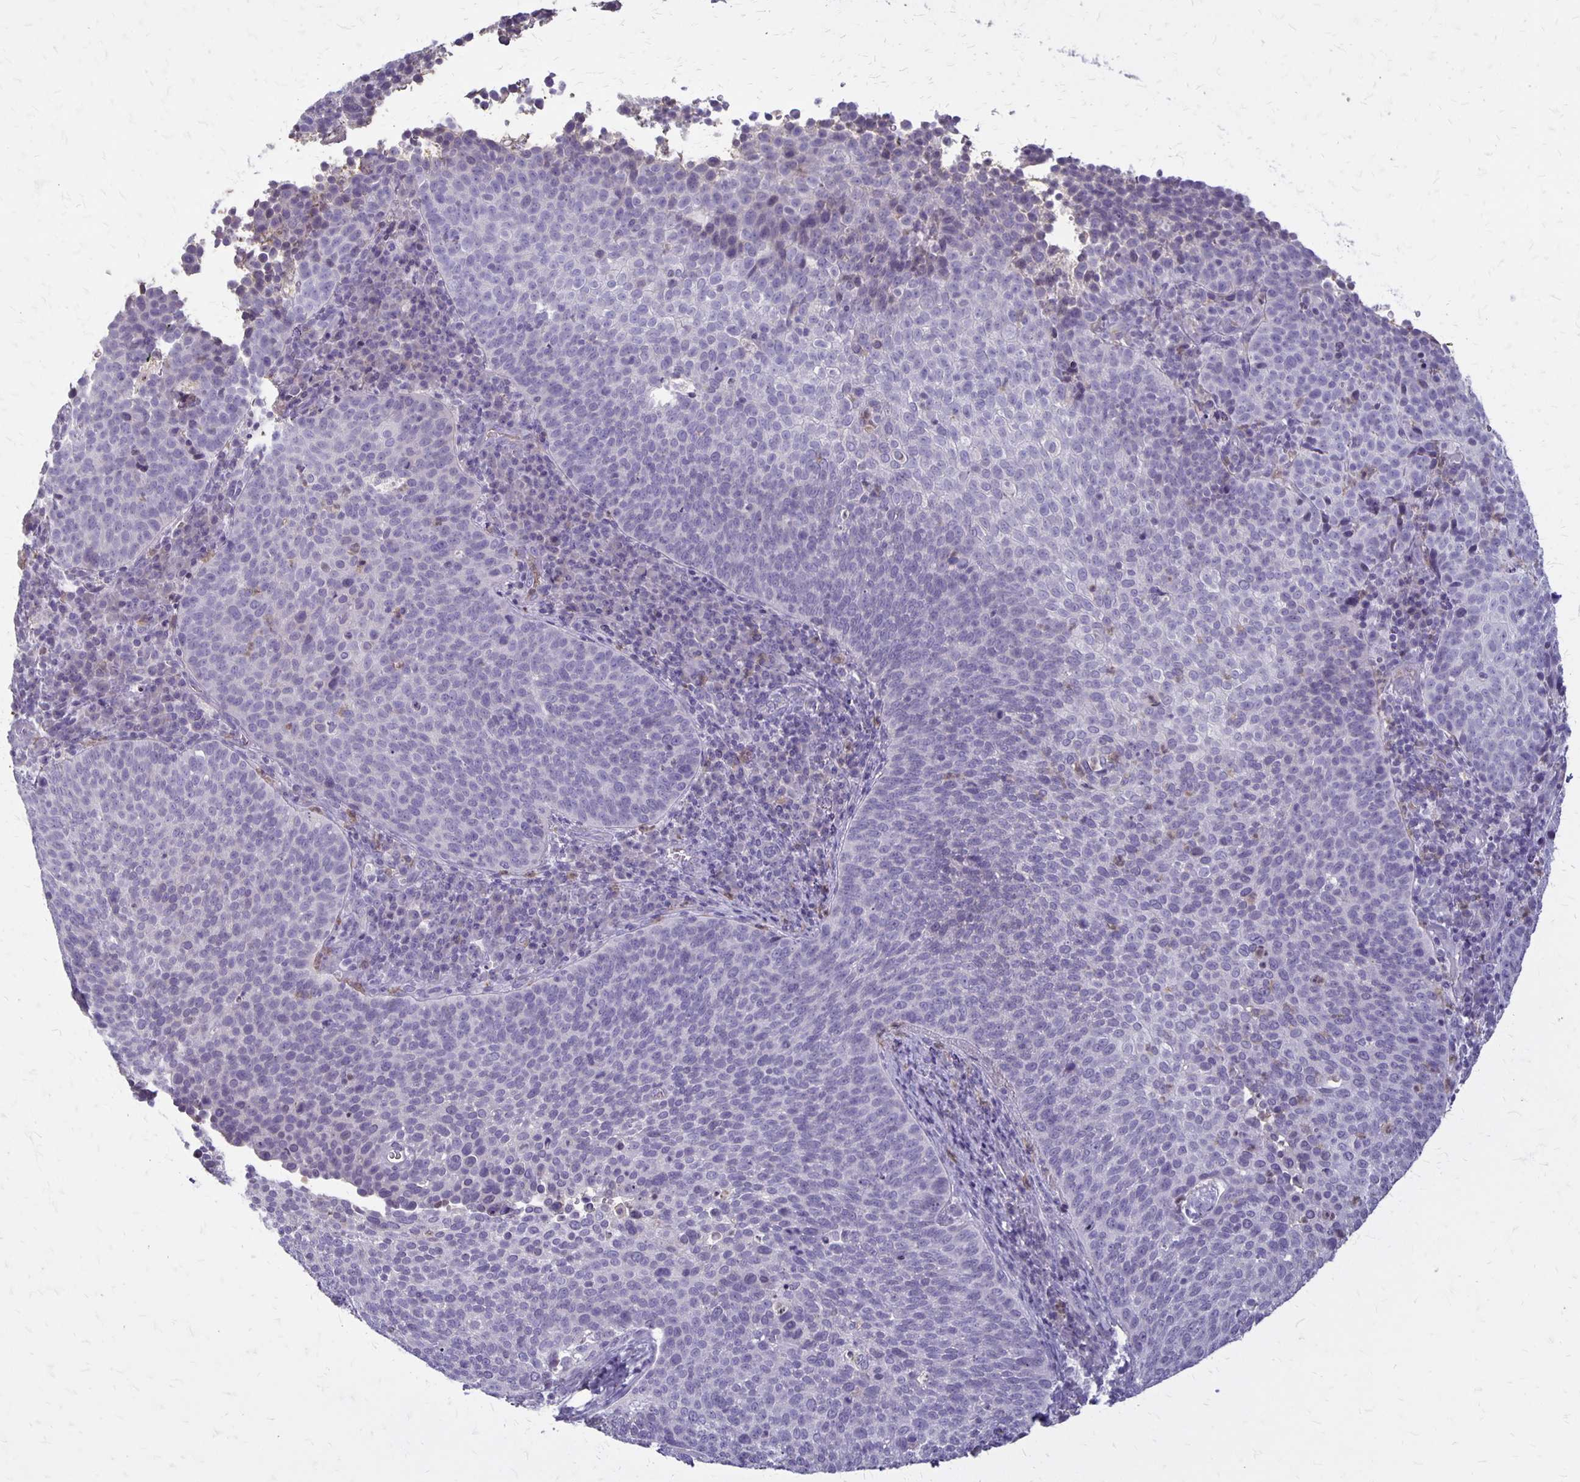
{"staining": {"intensity": "negative", "quantity": "none", "location": "none"}, "tissue": "cervical cancer", "cell_type": "Tumor cells", "image_type": "cancer", "snomed": [{"axis": "morphology", "description": "Squamous cell carcinoma, NOS"}, {"axis": "topography", "description": "Cervix"}], "caption": "This is a image of IHC staining of cervical cancer (squamous cell carcinoma), which shows no expression in tumor cells.", "gene": "SEPTIN5", "patient": {"sex": "female", "age": 34}}